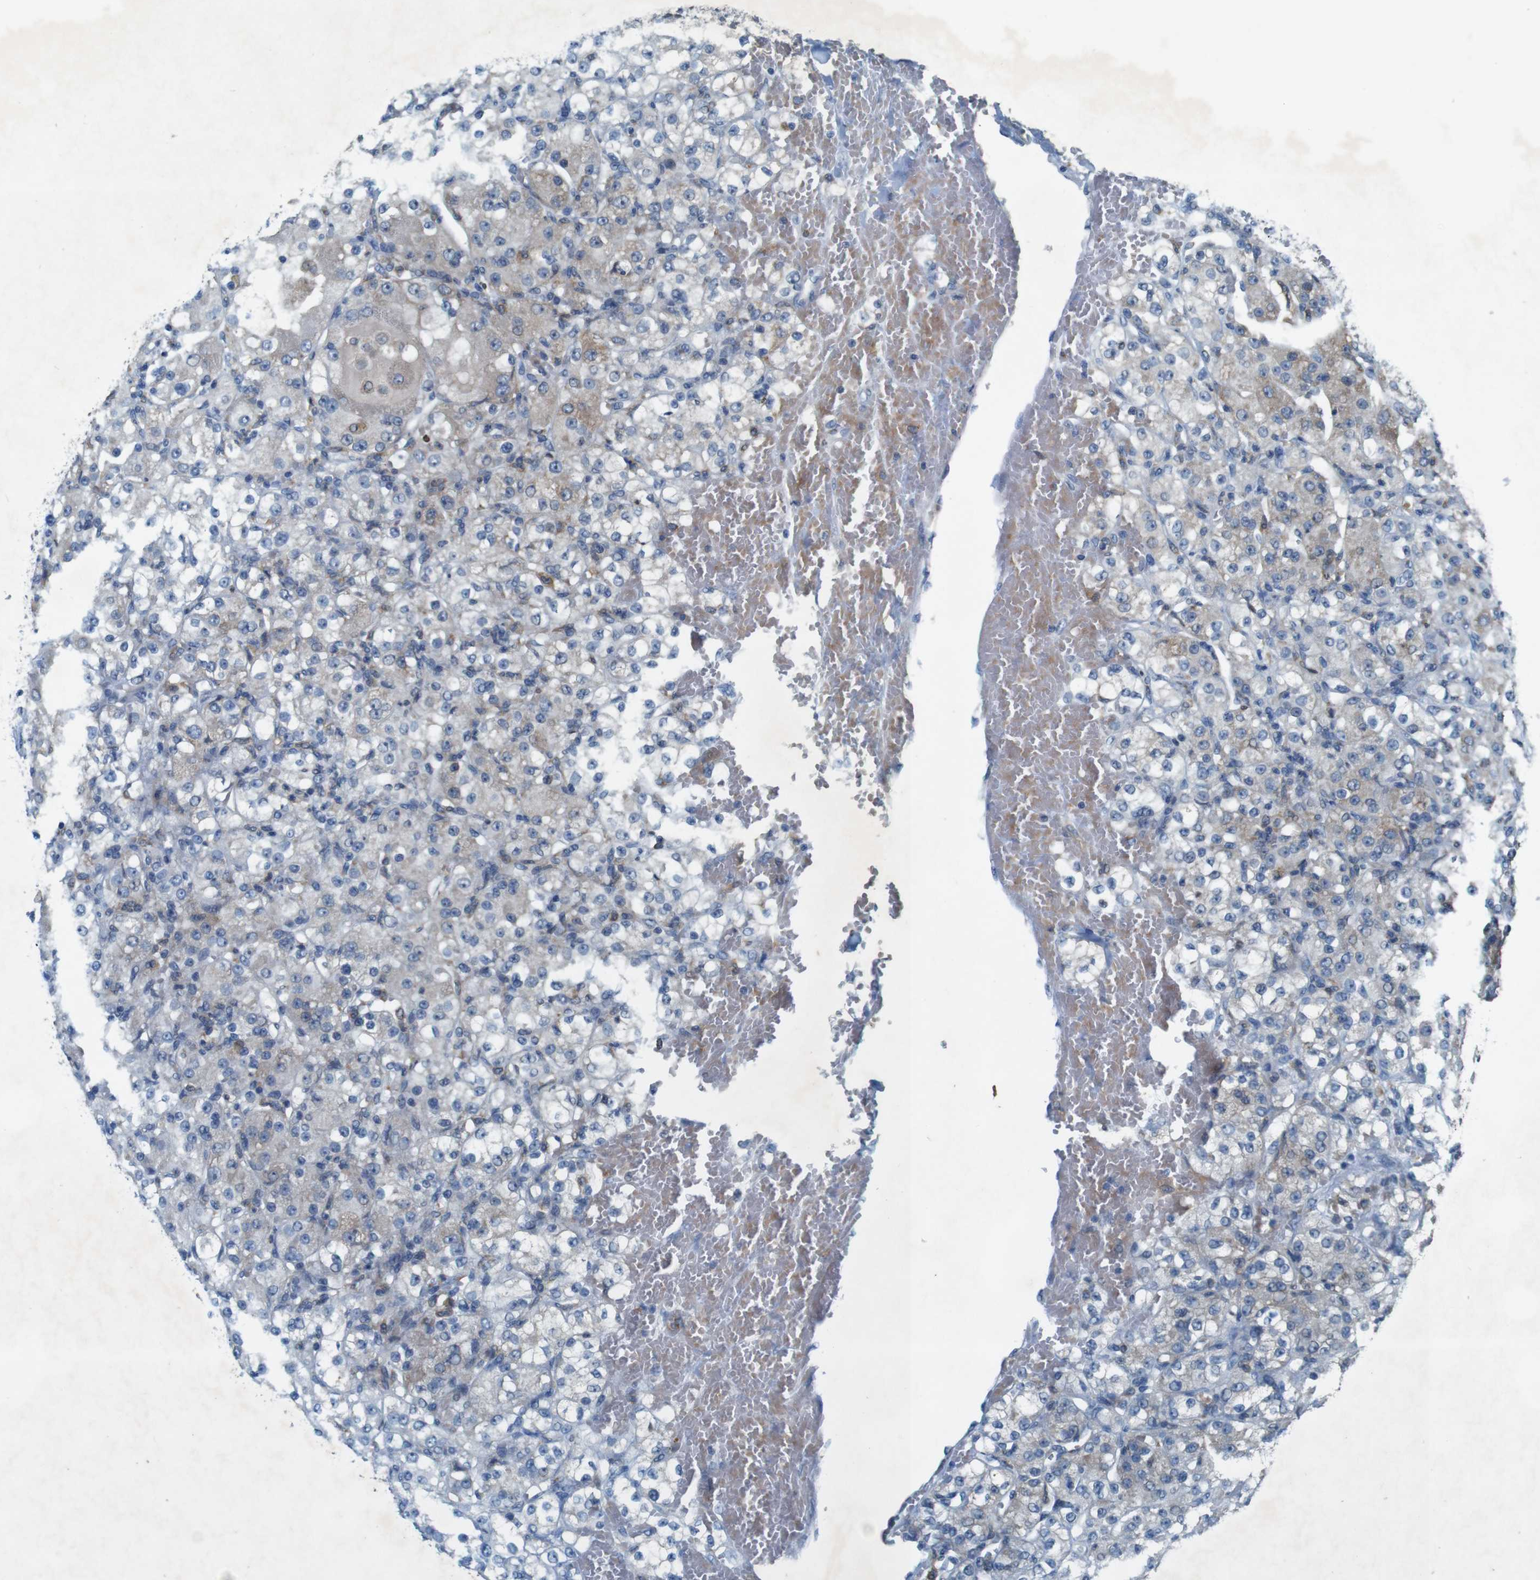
{"staining": {"intensity": "weak", "quantity": "25%-75%", "location": "cytoplasmic/membranous"}, "tissue": "renal cancer", "cell_type": "Tumor cells", "image_type": "cancer", "snomed": [{"axis": "morphology", "description": "Normal tissue, NOS"}, {"axis": "morphology", "description": "Adenocarcinoma, NOS"}, {"axis": "topography", "description": "Kidney"}], "caption": "Brown immunohistochemical staining in renal adenocarcinoma displays weak cytoplasmic/membranous expression in about 25%-75% of tumor cells.", "gene": "MOGAT3", "patient": {"sex": "male", "age": 61}}